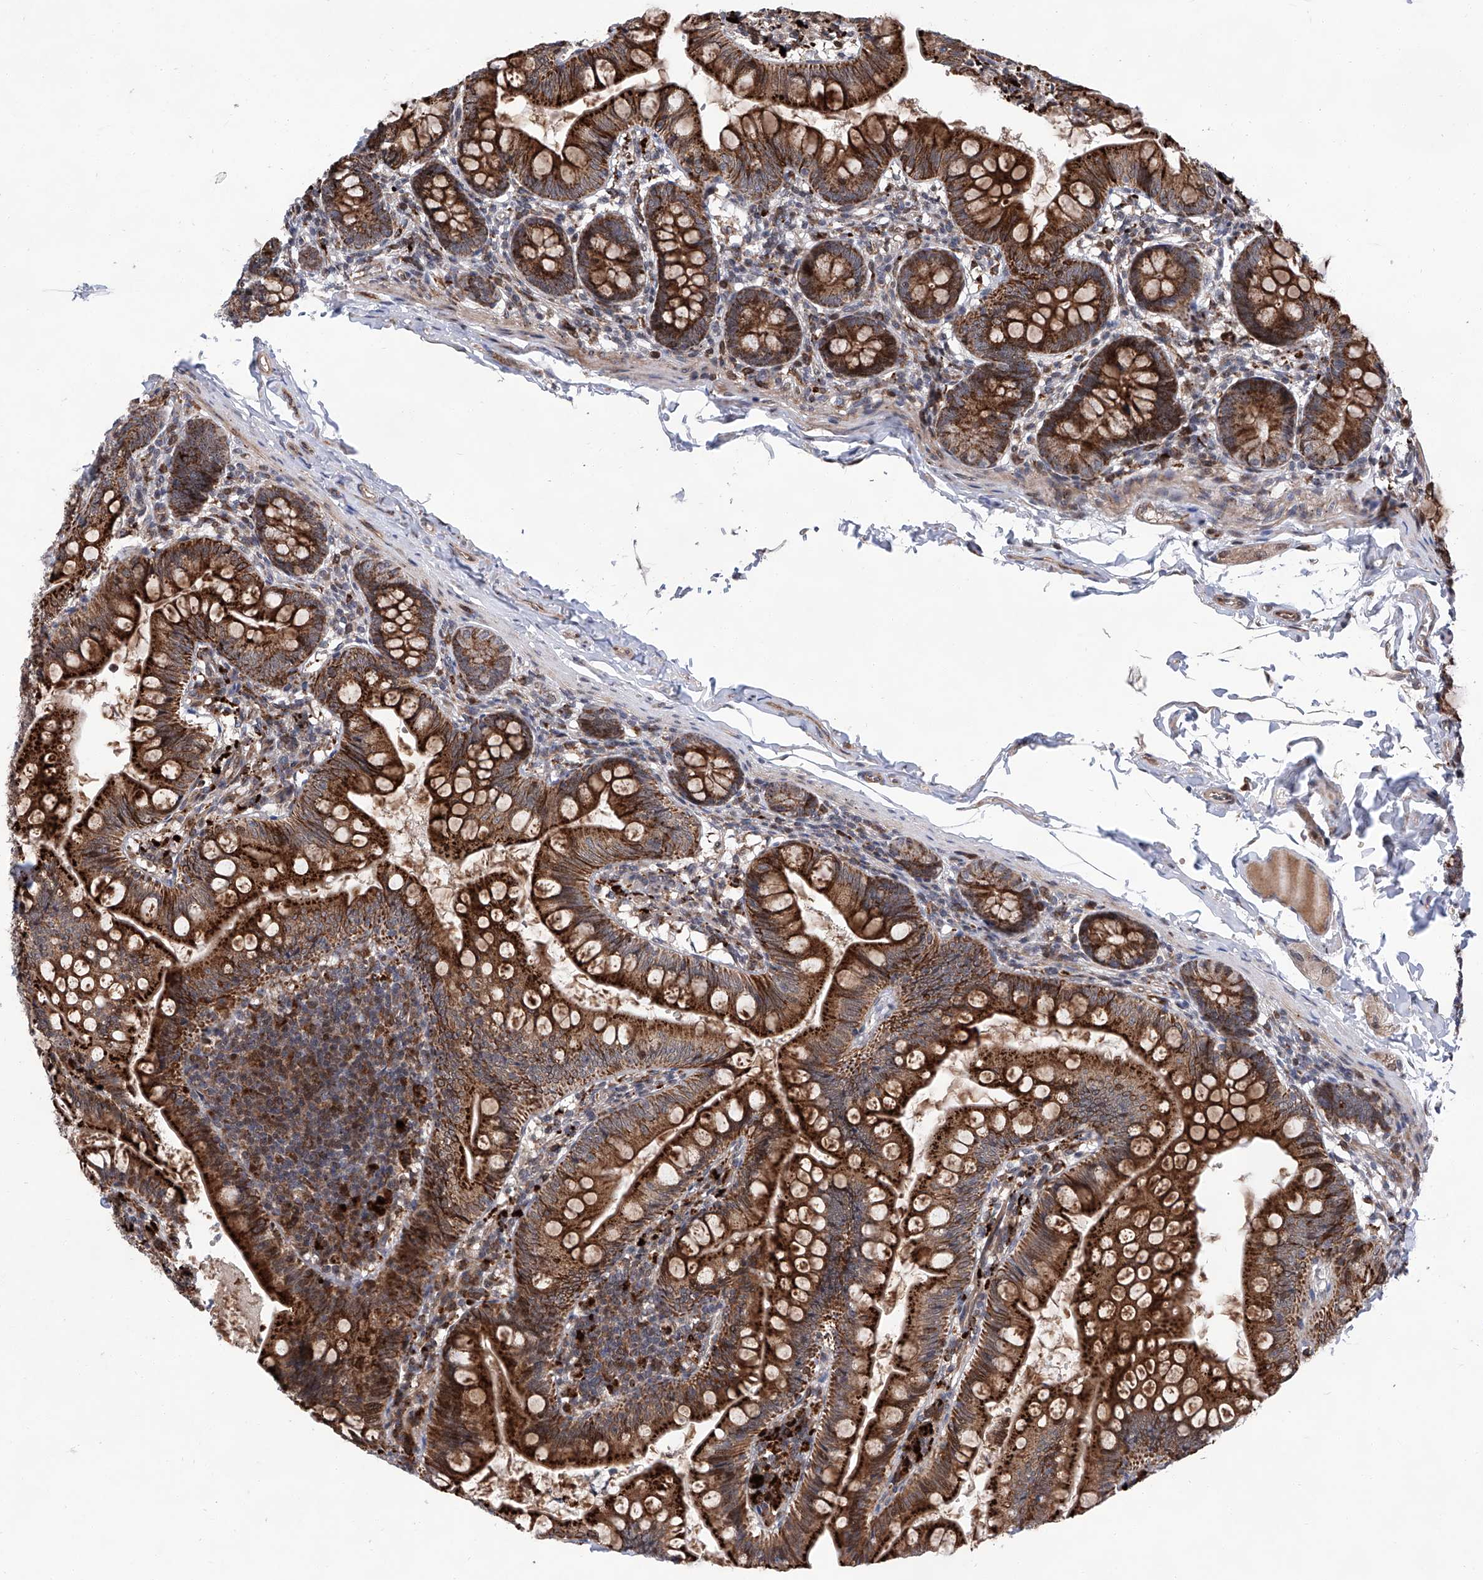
{"staining": {"intensity": "strong", "quantity": "25%-75%", "location": "cytoplasmic/membranous"}, "tissue": "small intestine", "cell_type": "Glandular cells", "image_type": "normal", "snomed": [{"axis": "morphology", "description": "Normal tissue, NOS"}, {"axis": "topography", "description": "Small intestine"}], "caption": "Small intestine stained with immunohistochemistry (IHC) shows strong cytoplasmic/membranous staining in about 25%-75% of glandular cells.", "gene": "FARP2", "patient": {"sex": "male", "age": 7}}